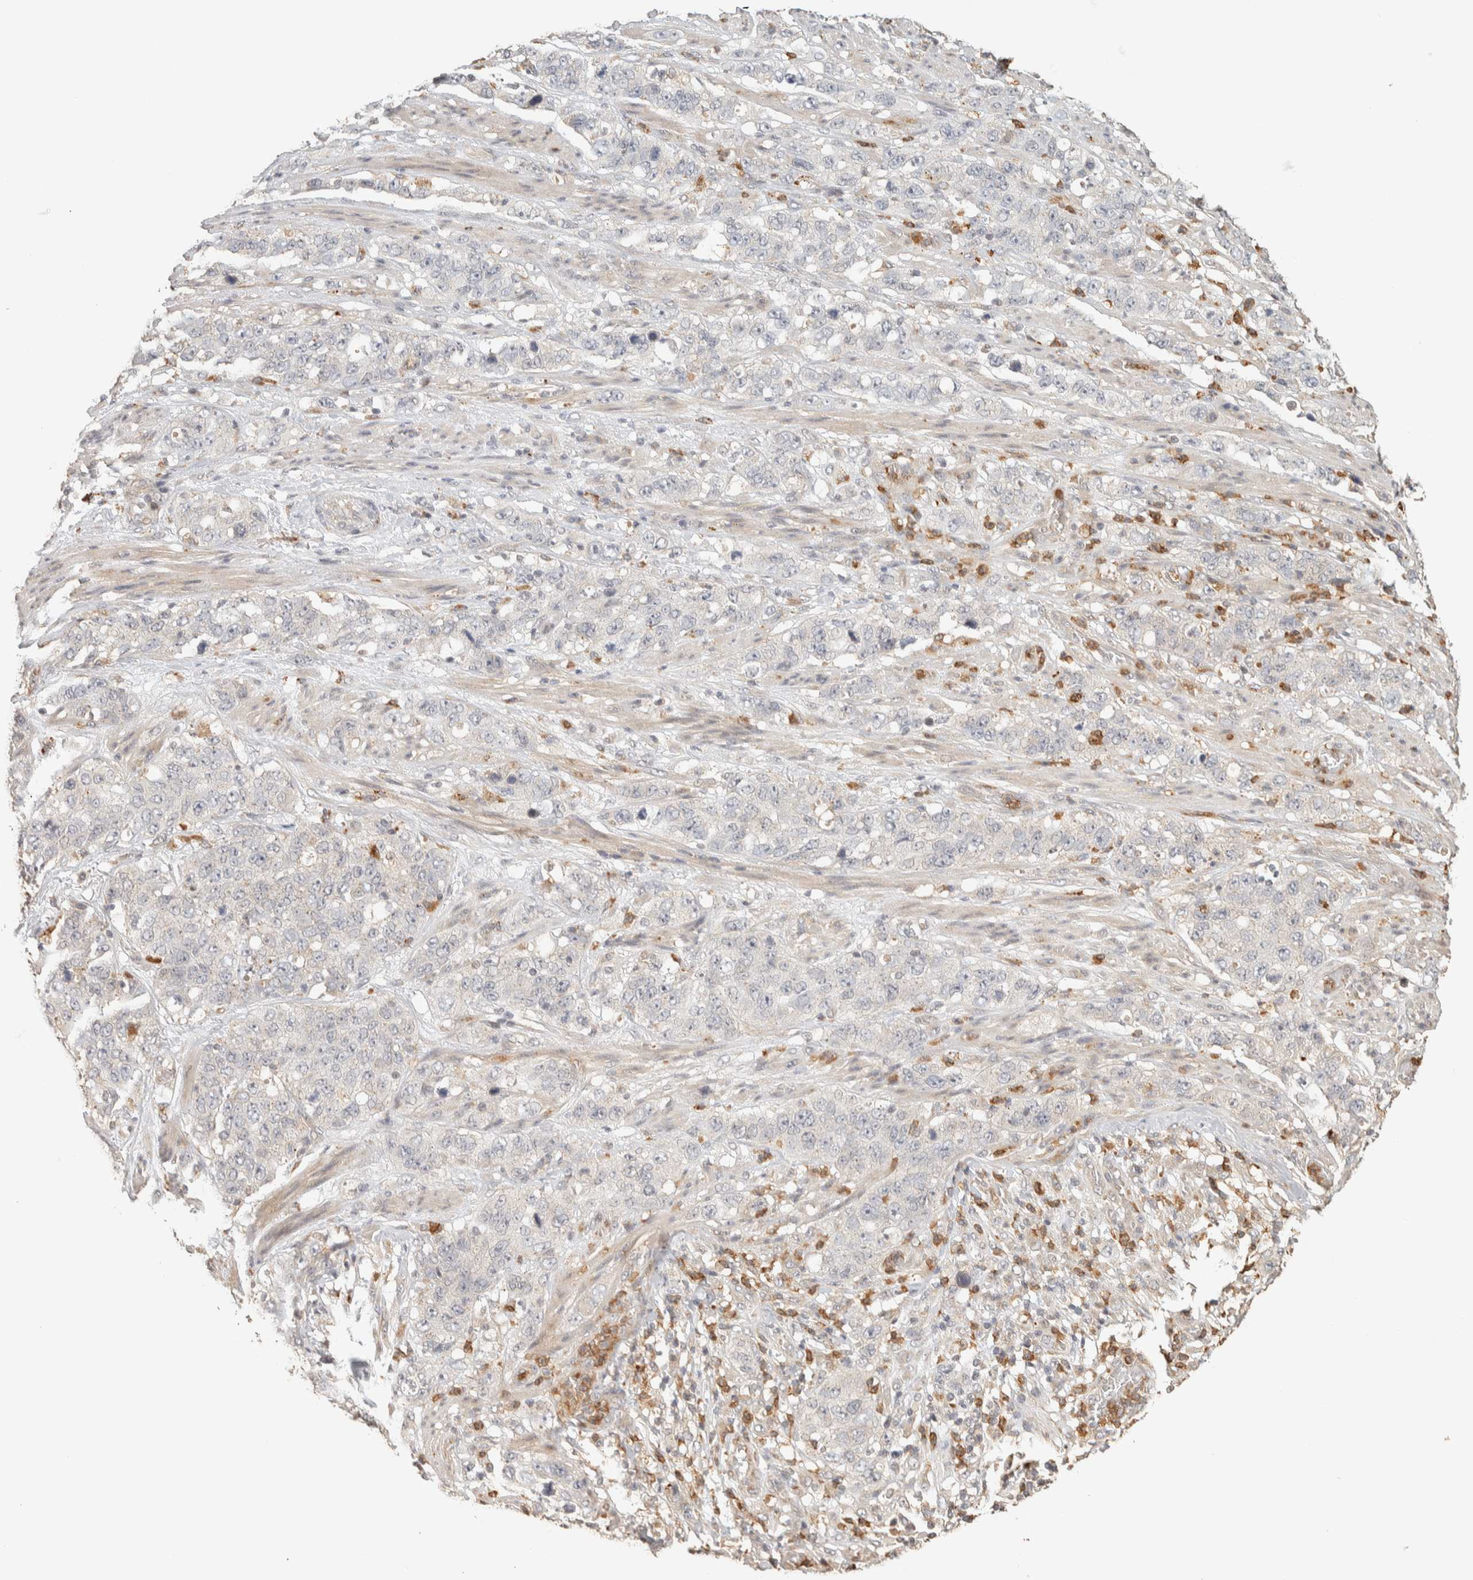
{"staining": {"intensity": "negative", "quantity": "none", "location": "none"}, "tissue": "stomach cancer", "cell_type": "Tumor cells", "image_type": "cancer", "snomed": [{"axis": "morphology", "description": "Adenocarcinoma, NOS"}, {"axis": "topography", "description": "Stomach"}], "caption": "DAB (3,3'-diaminobenzidine) immunohistochemical staining of adenocarcinoma (stomach) shows no significant staining in tumor cells. (IHC, brightfield microscopy, high magnification).", "gene": "ITPA", "patient": {"sex": "male", "age": 48}}